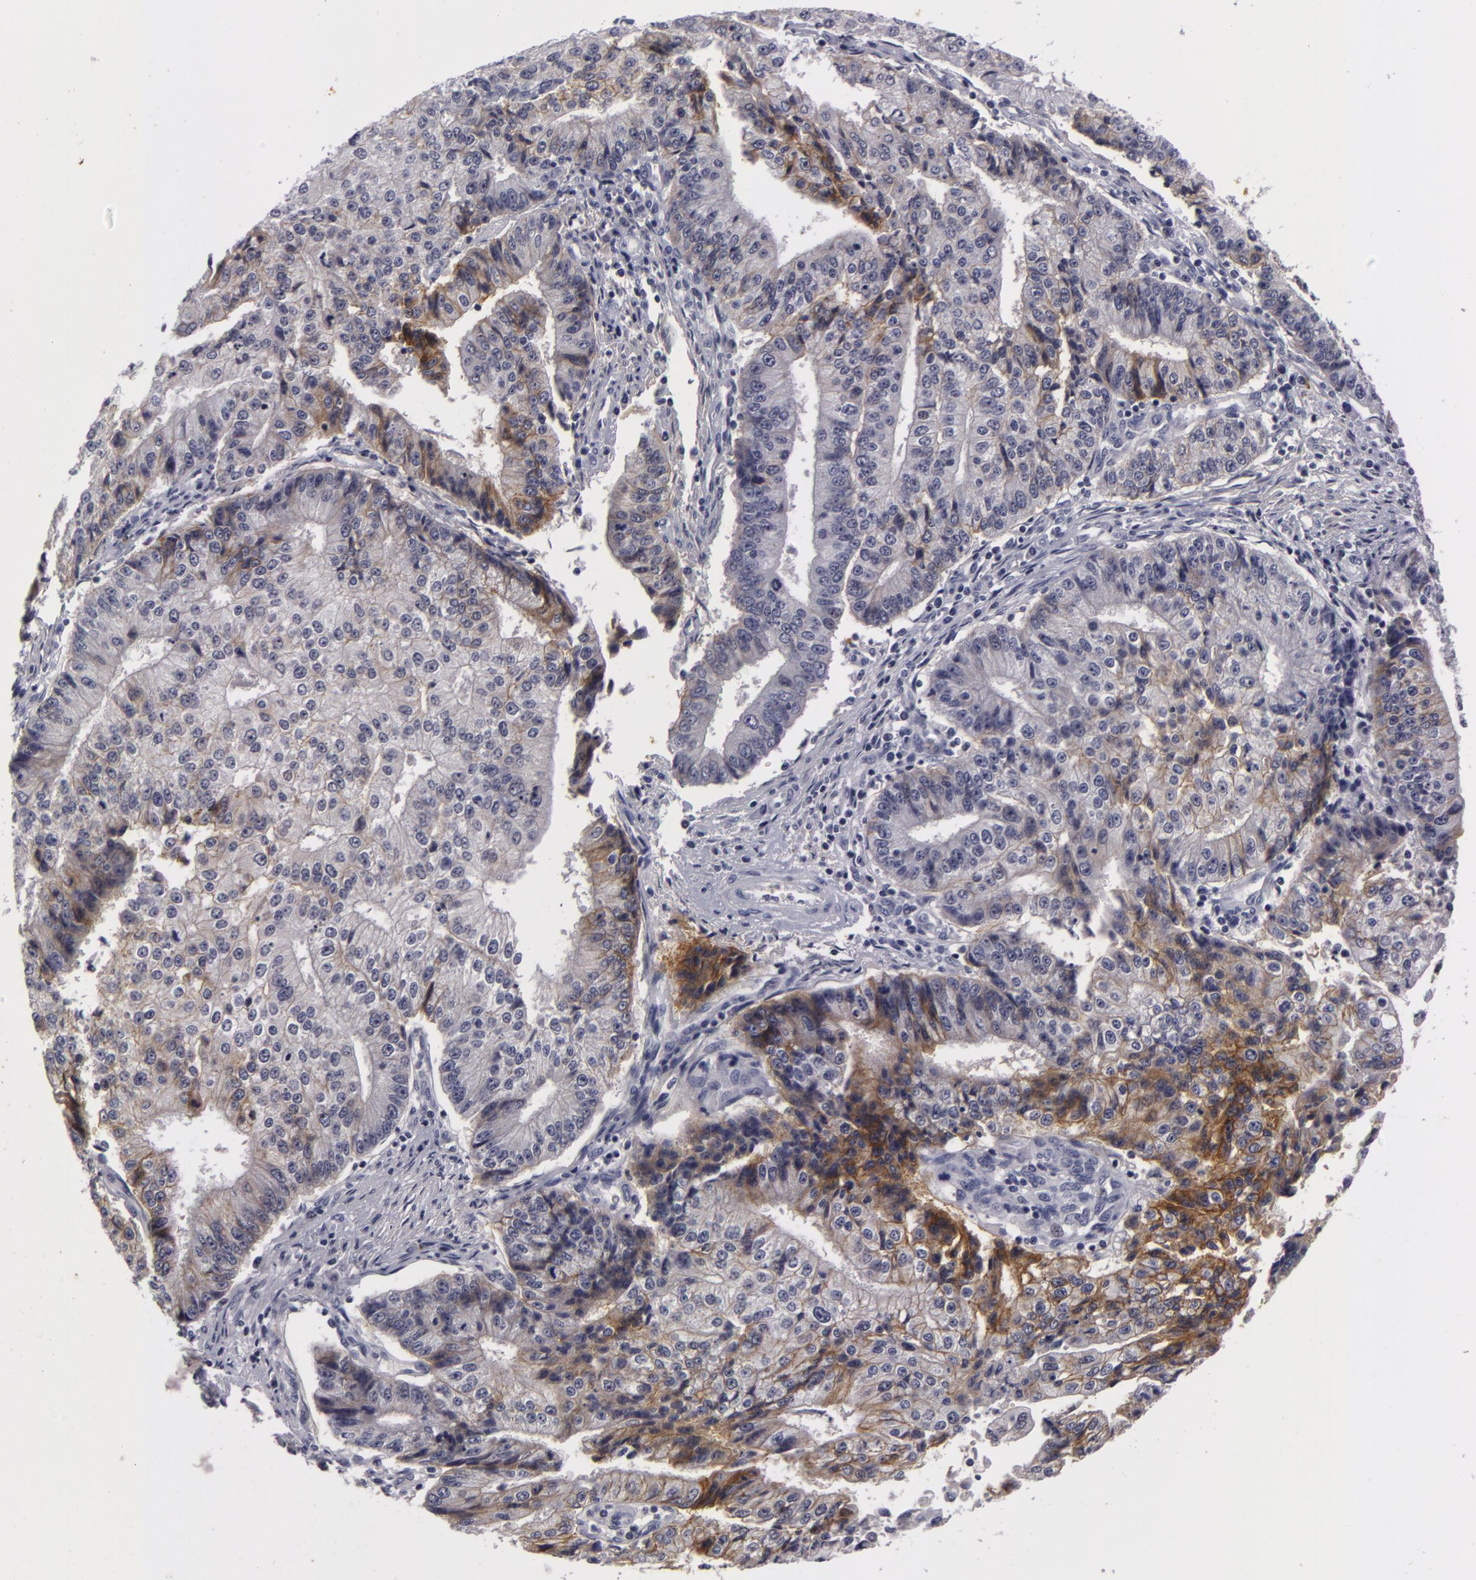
{"staining": {"intensity": "weak", "quantity": "25%-75%", "location": "cytoplasmic/membranous"}, "tissue": "endometrial cancer", "cell_type": "Tumor cells", "image_type": "cancer", "snomed": [{"axis": "morphology", "description": "Adenocarcinoma, NOS"}, {"axis": "topography", "description": "Endometrium"}], "caption": "Endometrial cancer stained with a brown dye demonstrates weak cytoplasmic/membranous positive expression in about 25%-75% of tumor cells.", "gene": "NLGN4X", "patient": {"sex": "female", "age": 75}}